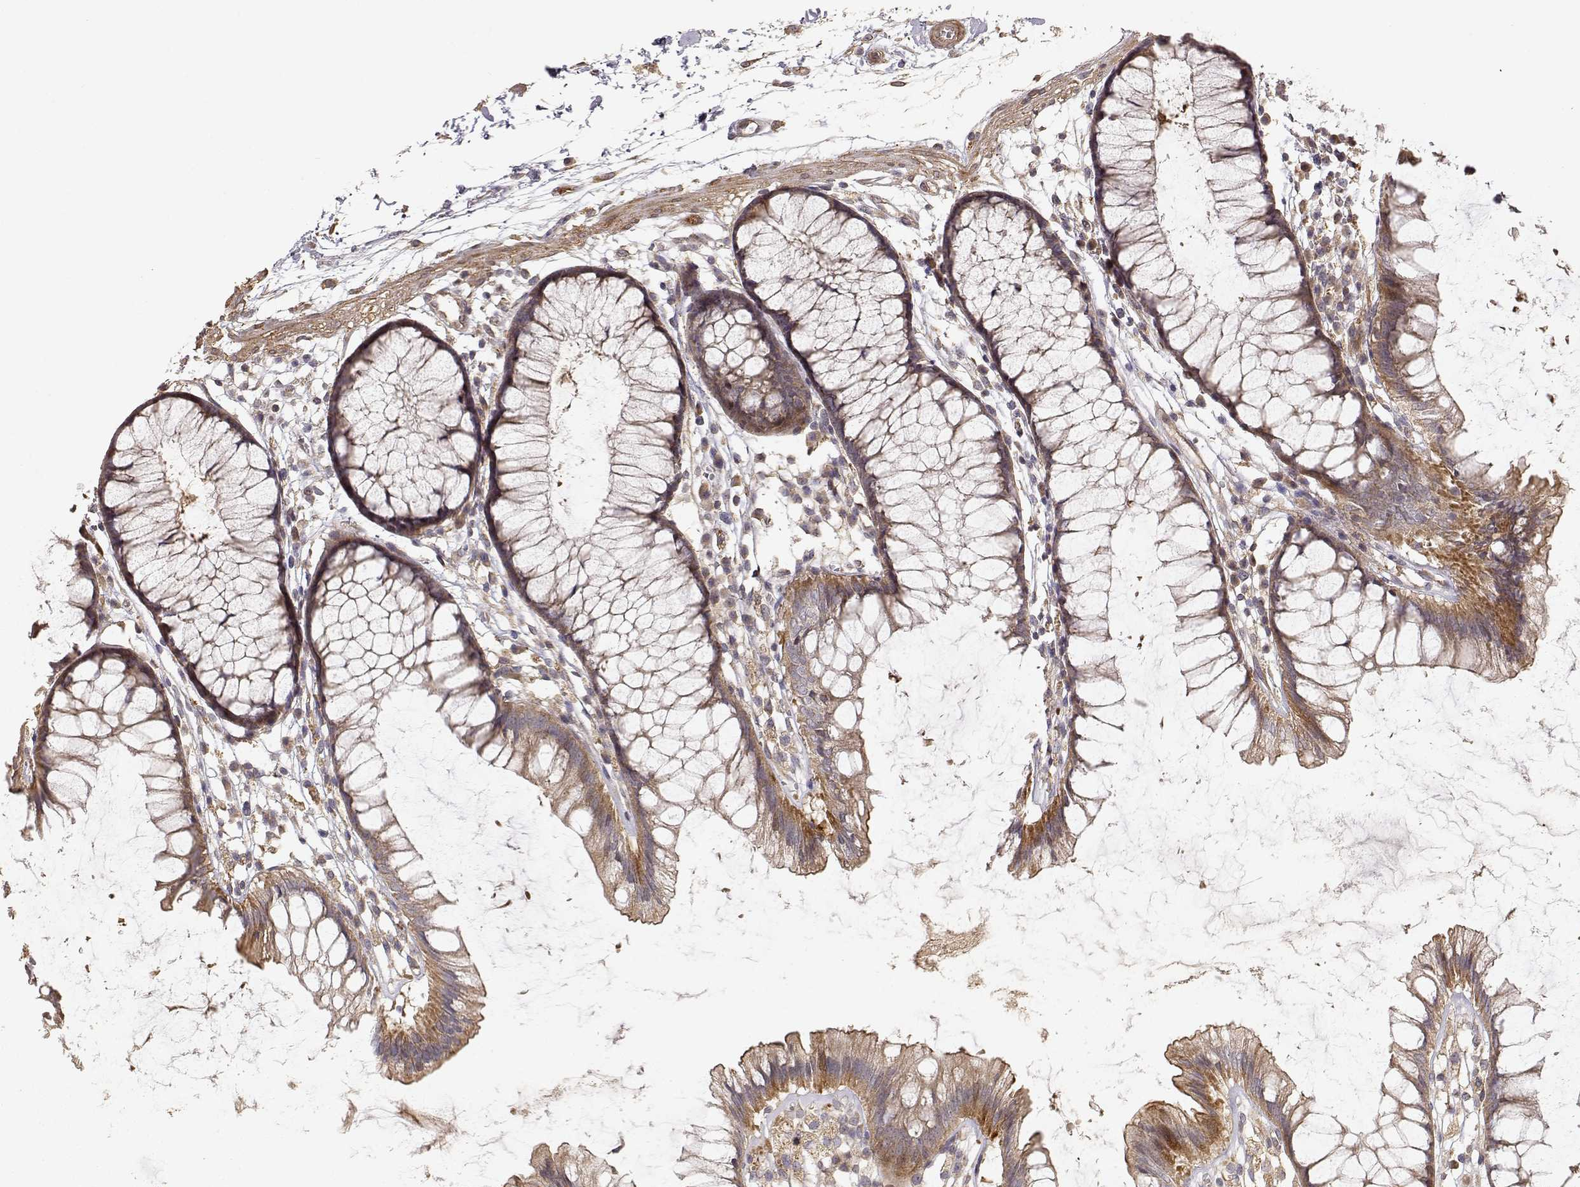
{"staining": {"intensity": "weak", "quantity": ">75%", "location": "cytoplasmic/membranous"}, "tissue": "colon", "cell_type": "Endothelial cells", "image_type": "normal", "snomed": [{"axis": "morphology", "description": "Normal tissue, NOS"}, {"axis": "morphology", "description": "Adenocarcinoma, NOS"}, {"axis": "topography", "description": "Colon"}], "caption": "The histopathology image demonstrates a brown stain indicating the presence of a protein in the cytoplasmic/membranous of endothelial cells in colon. The staining was performed using DAB, with brown indicating positive protein expression. Nuclei are stained blue with hematoxylin.", "gene": "PICK1", "patient": {"sex": "male", "age": 65}}